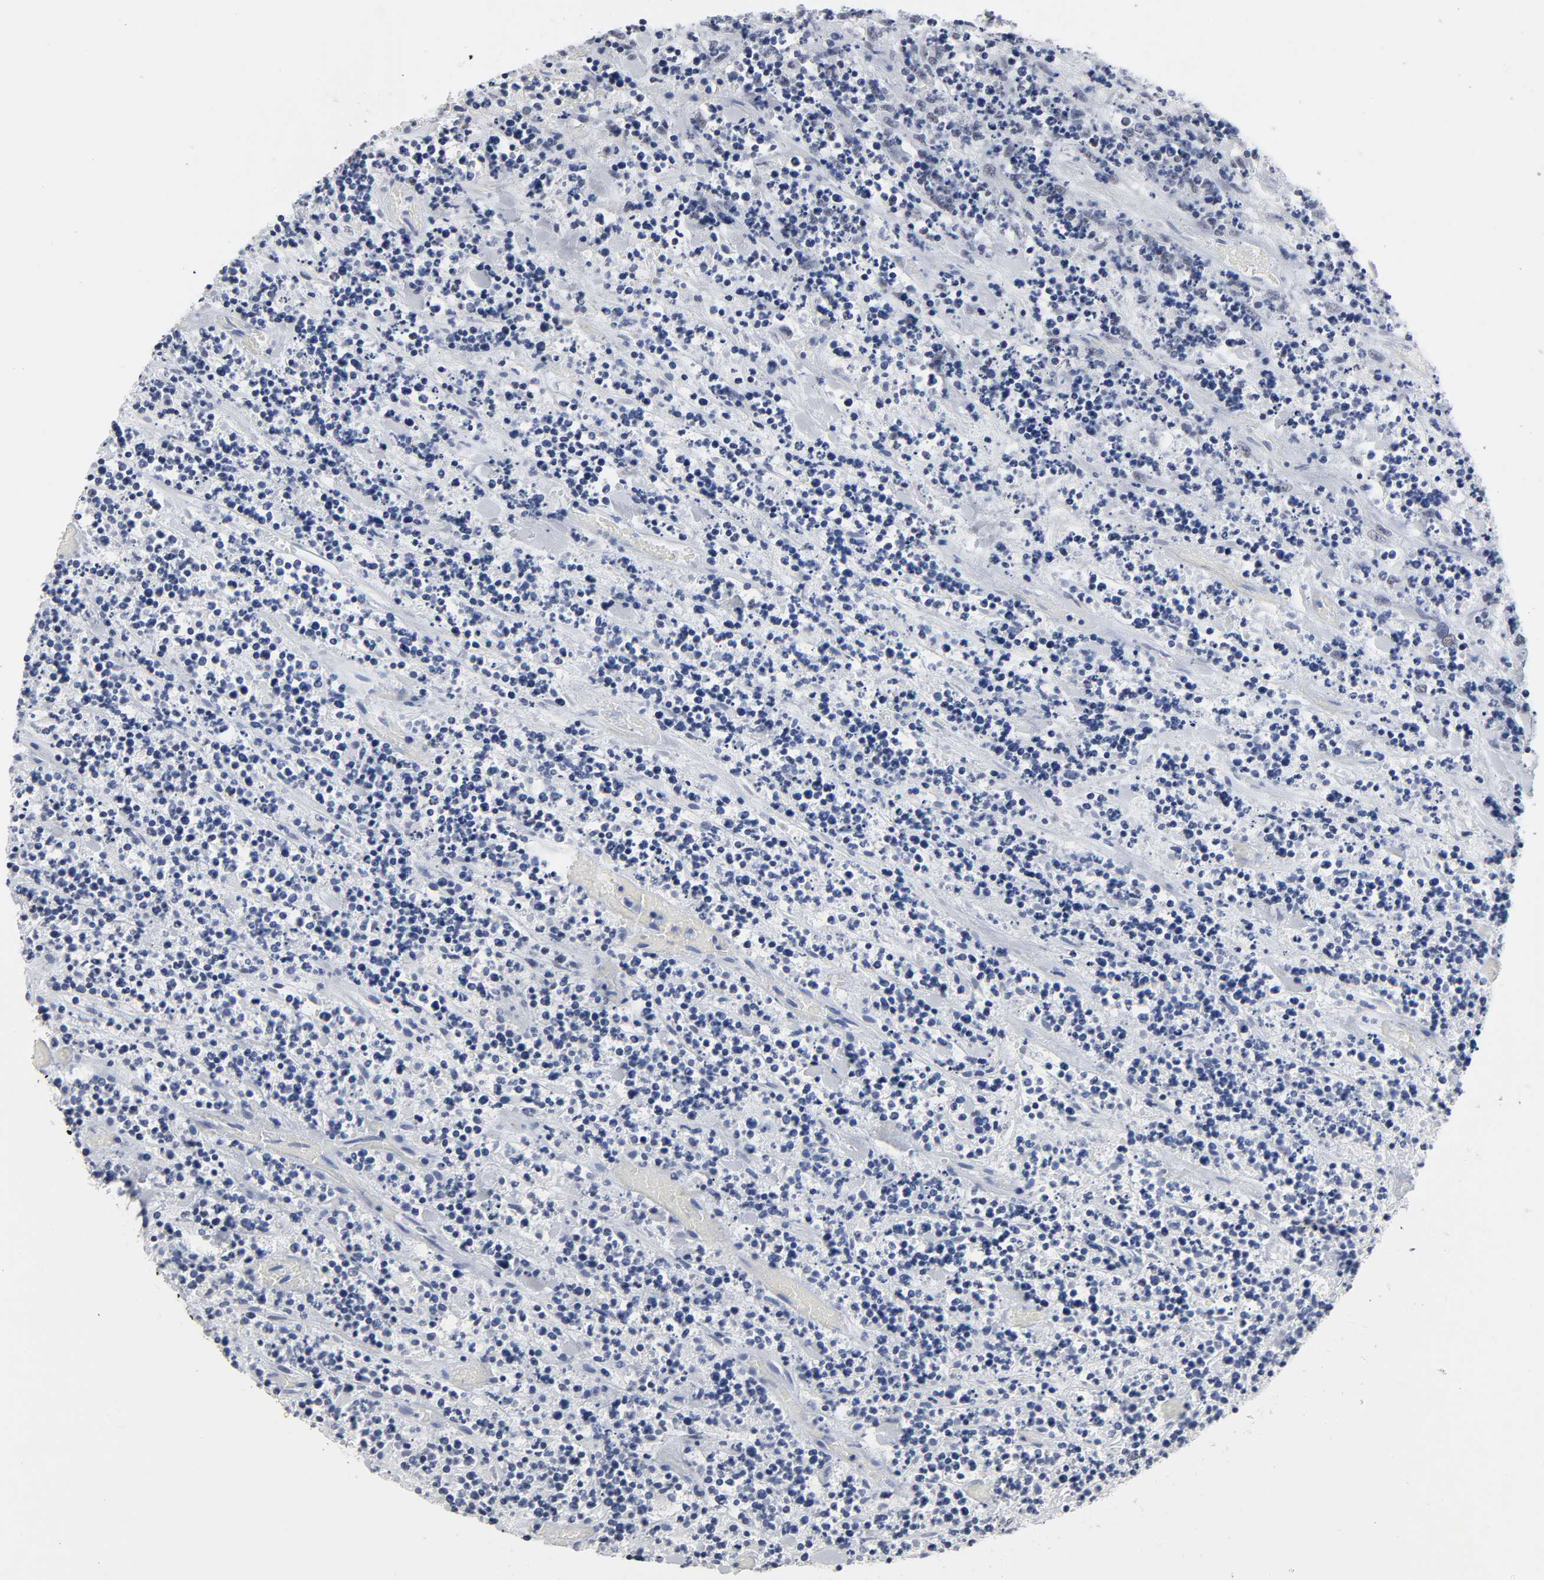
{"staining": {"intensity": "negative", "quantity": "none", "location": "none"}, "tissue": "lymphoma", "cell_type": "Tumor cells", "image_type": "cancer", "snomed": [{"axis": "morphology", "description": "Malignant lymphoma, non-Hodgkin's type, High grade"}, {"axis": "topography", "description": "Soft tissue"}], "caption": "Immunohistochemistry (IHC) photomicrograph of lymphoma stained for a protein (brown), which reveals no expression in tumor cells.", "gene": "GRHL2", "patient": {"sex": "male", "age": 18}}